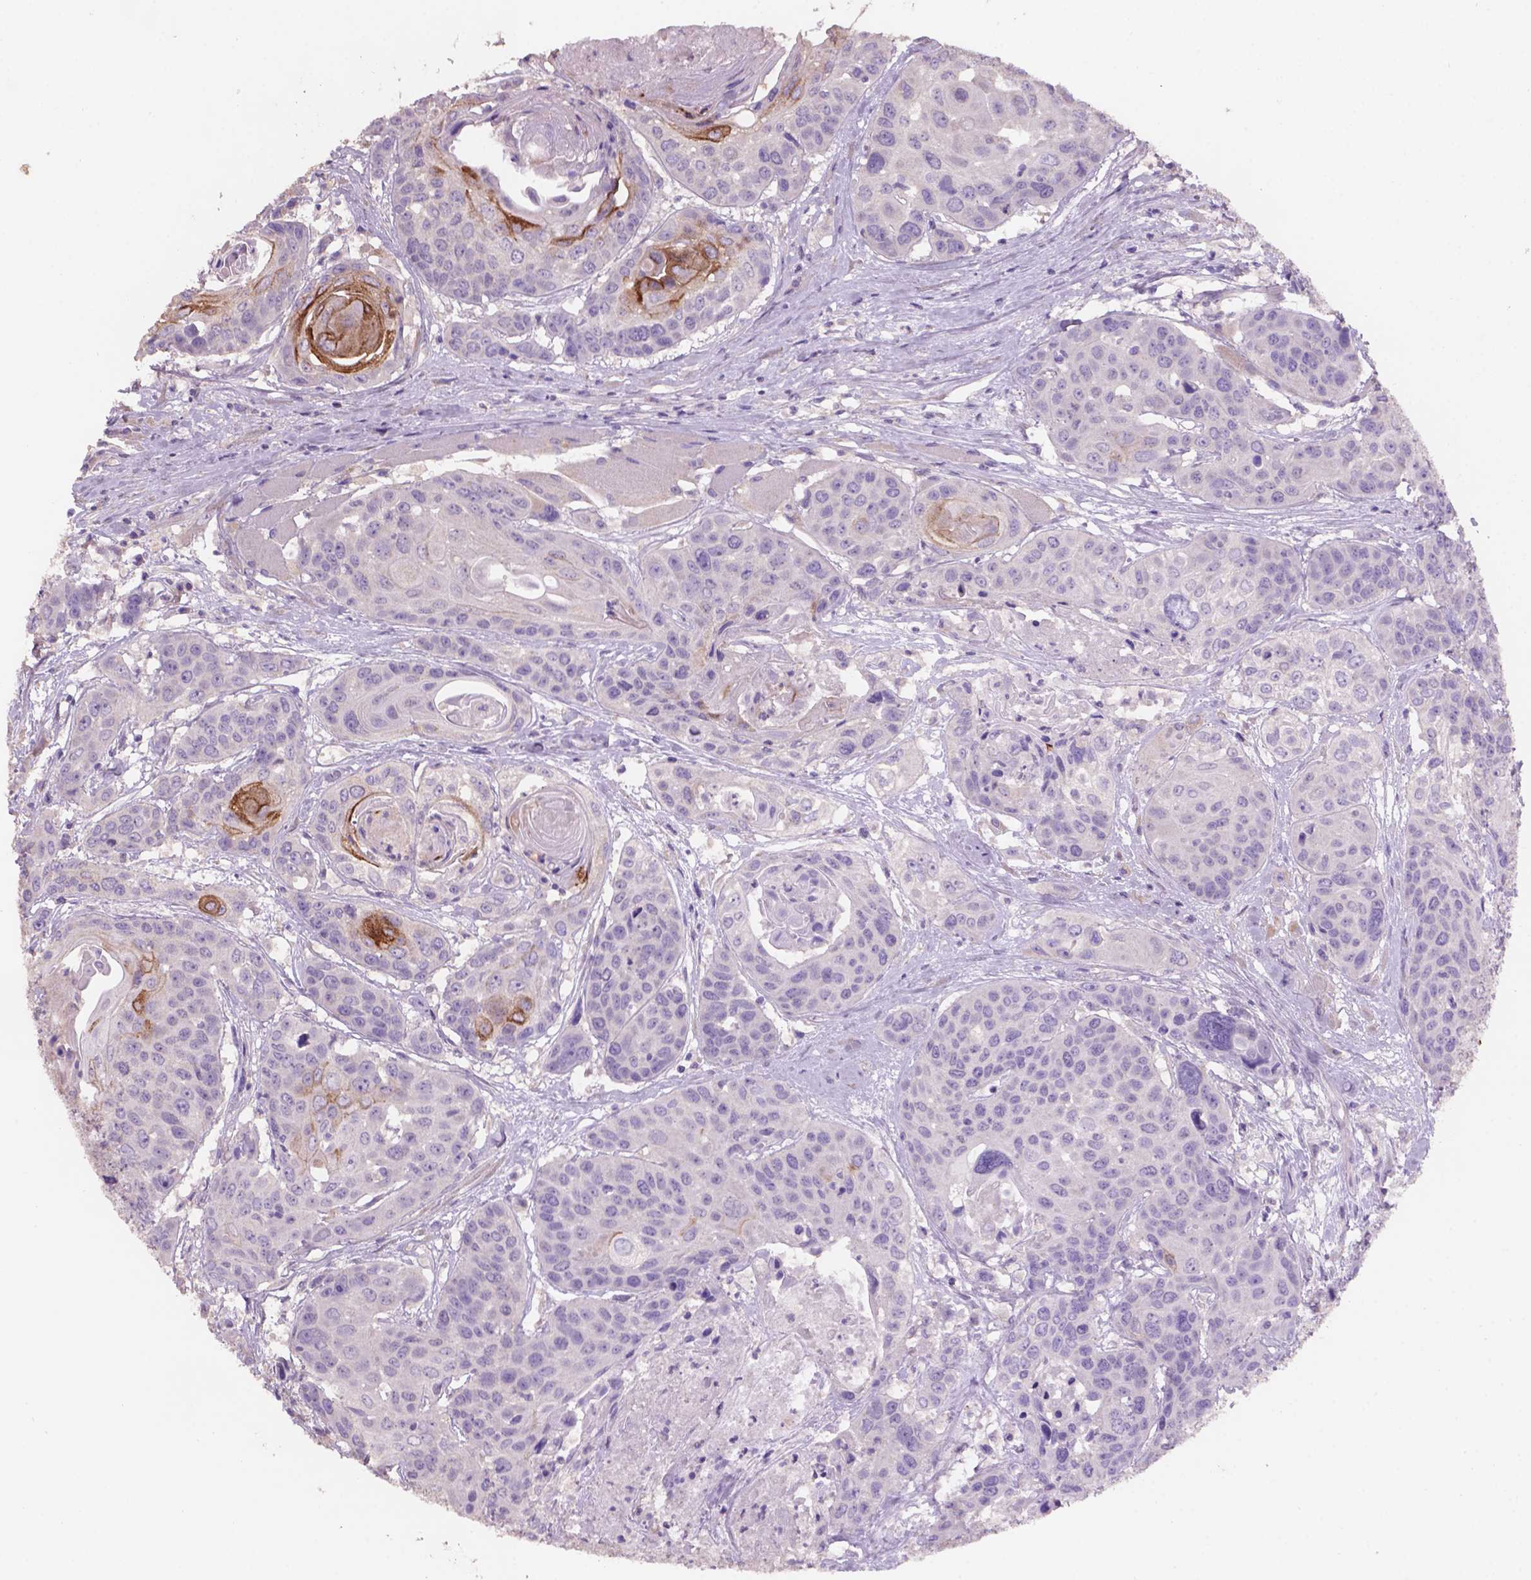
{"staining": {"intensity": "strong", "quantity": "<25%", "location": "cytoplasmic/membranous"}, "tissue": "head and neck cancer", "cell_type": "Tumor cells", "image_type": "cancer", "snomed": [{"axis": "morphology", "description": "Squamous cell carcinoma, NOS"}, {"axis": "topography", "description": "Oral tissue"}, {"axis": "topography", "description": "Head-Neck"}], "caption": "Immunohistochemical staining of head and neck cancer displays medium levels of strong cytoplasmic/membranous protein expression in approximately <25% of tumor cells.", "gene": "SBSN", "patient": {"sex": "male", "age": 56}}